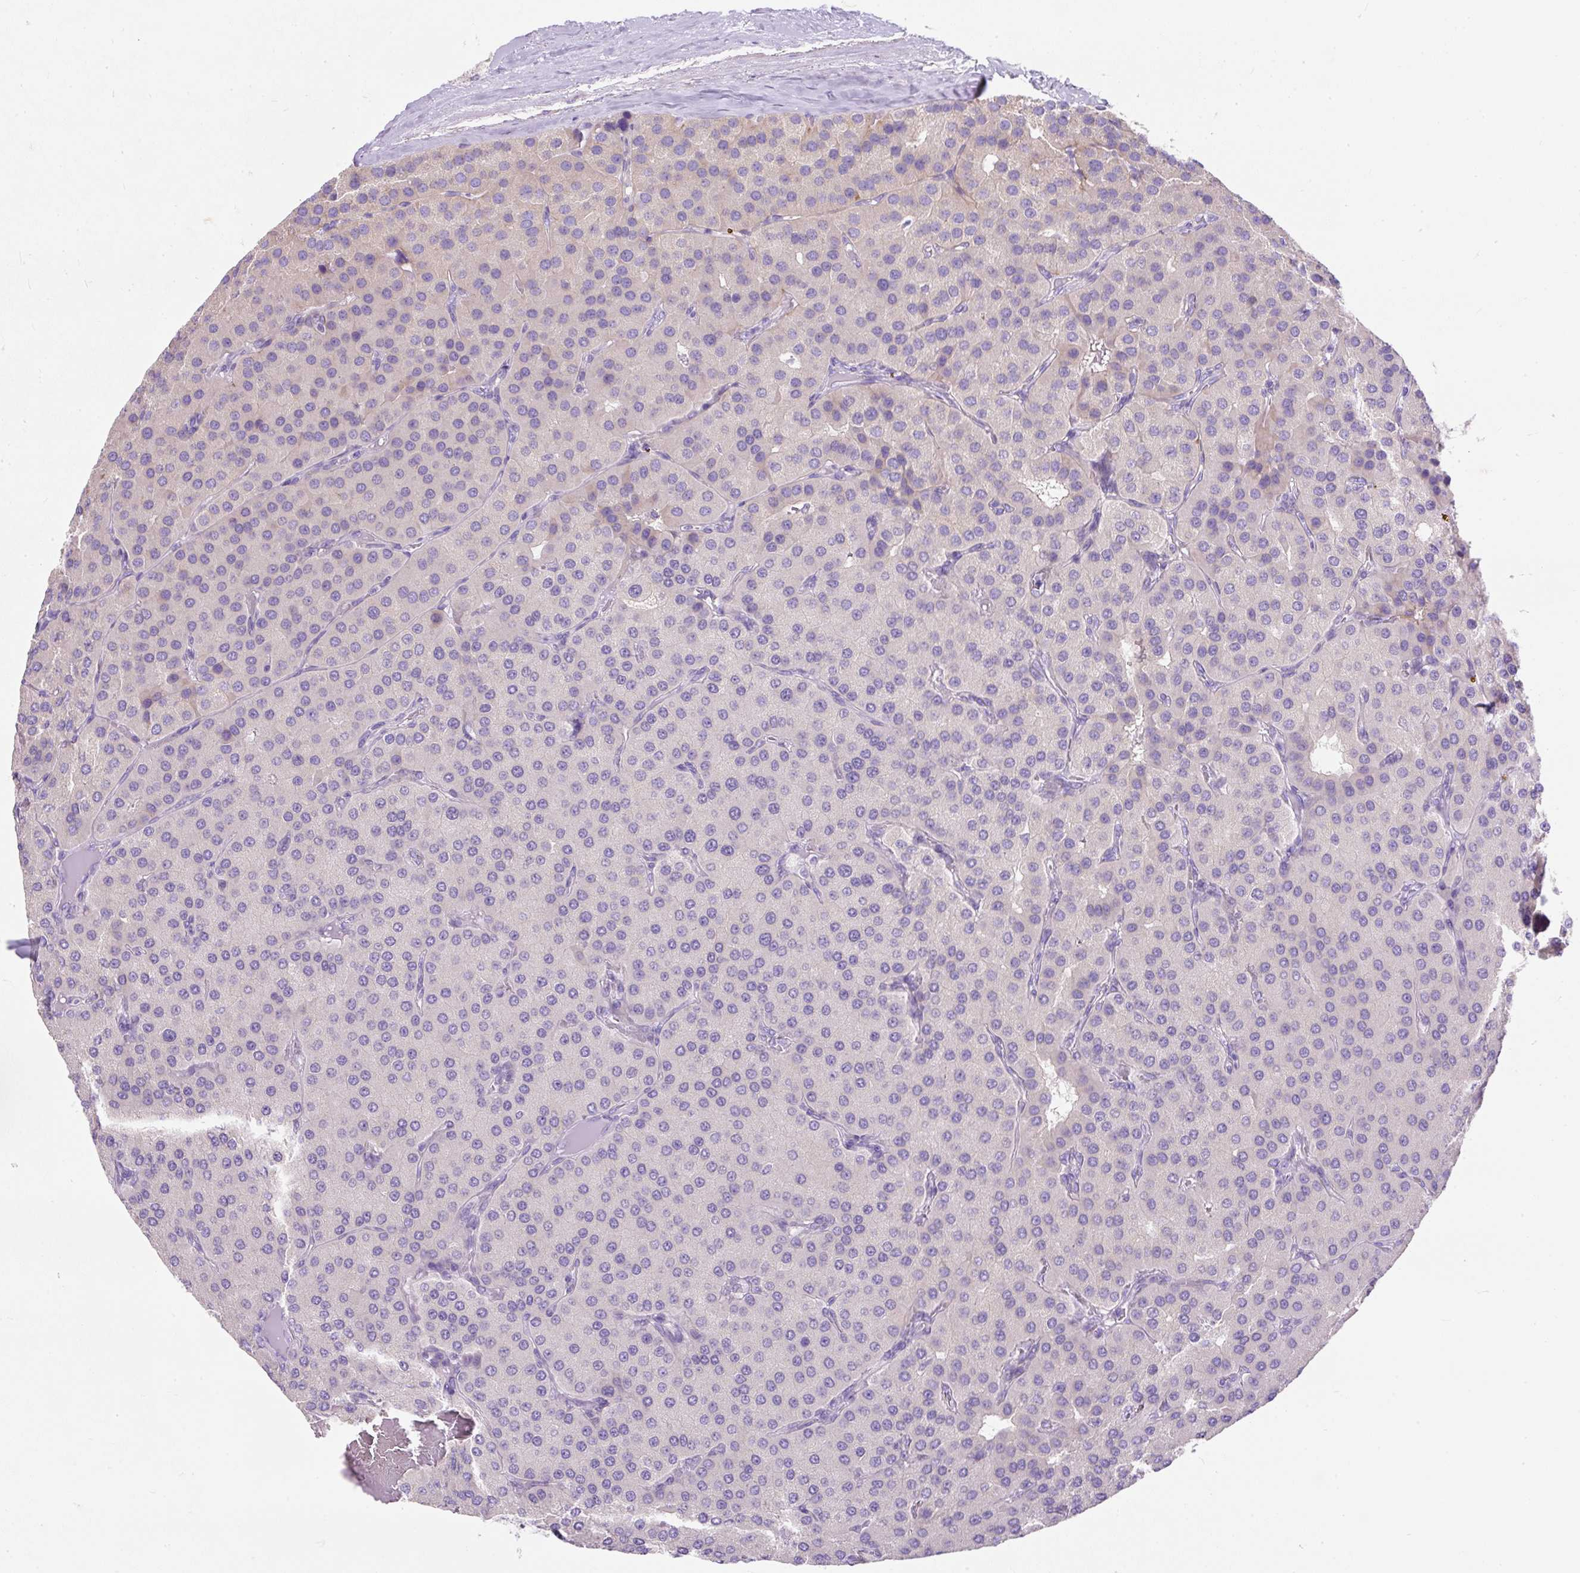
{"staining": {"intensity": "negative", "quantity": "none", "location": "none"}, "tissue": "parathyroid gland", "cell_type": "Glandular cells", "image_type": "normal", "snomed": [{"axis": "morphology", "description": "Normal tissue, NOS"}, {"axis": "morphology", "description": "Adenoma, NOS"}, {"axis": "topography", "description": "Parathyroid gland"}], "caption": "A high-resolution photomicrograph shows immunohistochemistry (IHC) staining of benign parathyroid gland, which displays no significant expression in glandular cells. Nuclei are stained in blue.", "gene": "SUSD5", "patient": {"sex": "female", "age": 86}}